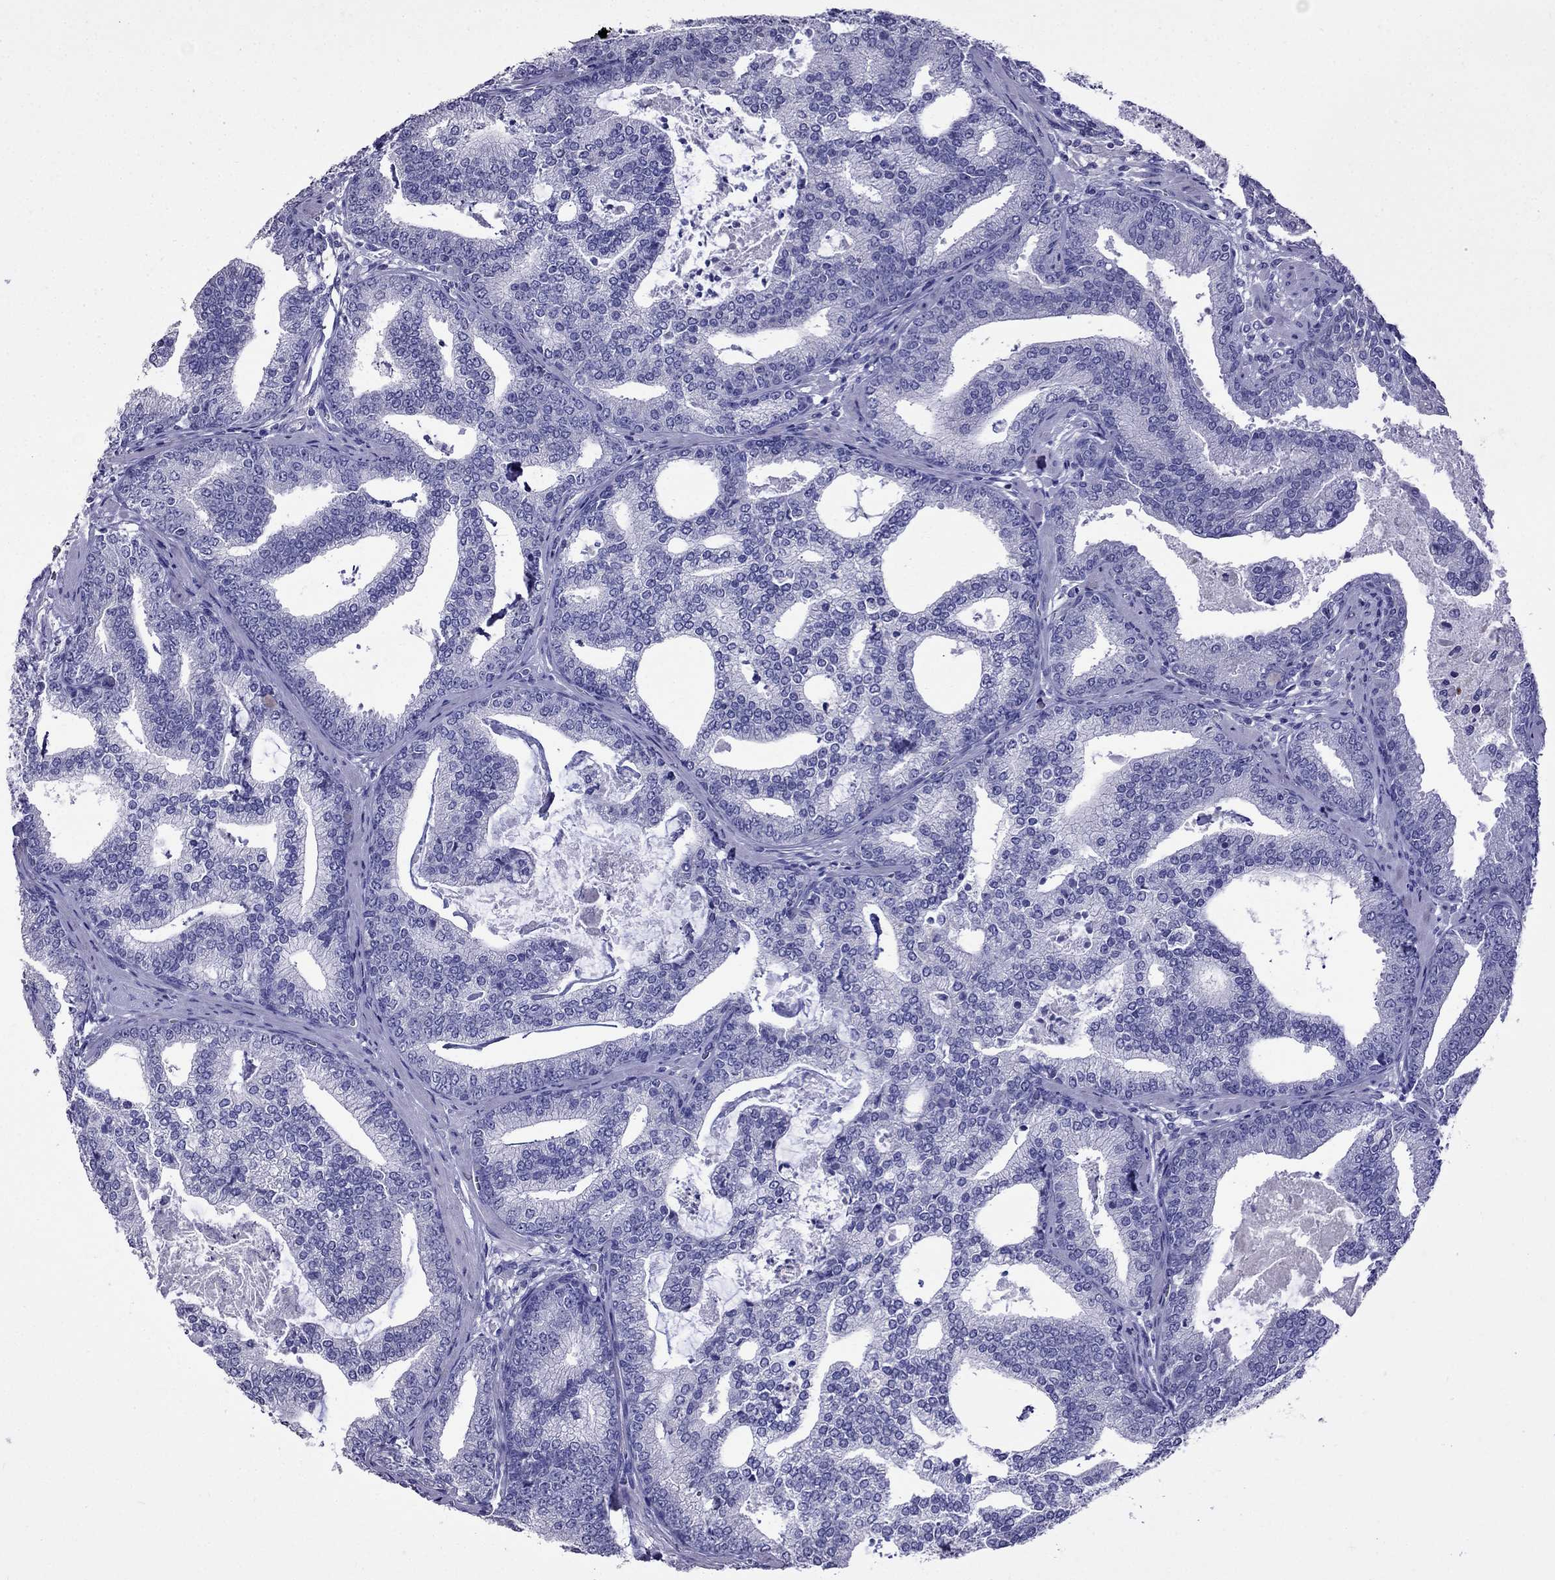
{"staining": {"intensity": "negative", "quantity": "none", "location": "none"}, "tissue": "prostate cancer", "cell_type": "Tumor cells", "image_type": "cancer", "snomed": [{"axis": "morphology", "description": "Adenocarcinoma, NOS"}, {"axis": "topography", "description": "Prostate"}], "caption": "Immunohistochemical staining of human prostate cancer (adenocarcinoma) exhibits no significant expression in tumor cells. (DAB (3,3'-diaminobenzidine) immunohistochemistry (IHC) visualized using brightfield microscopy, high magnification).", "gene": "OXCT2", "patient": {"sex": "male", "age": 64}}